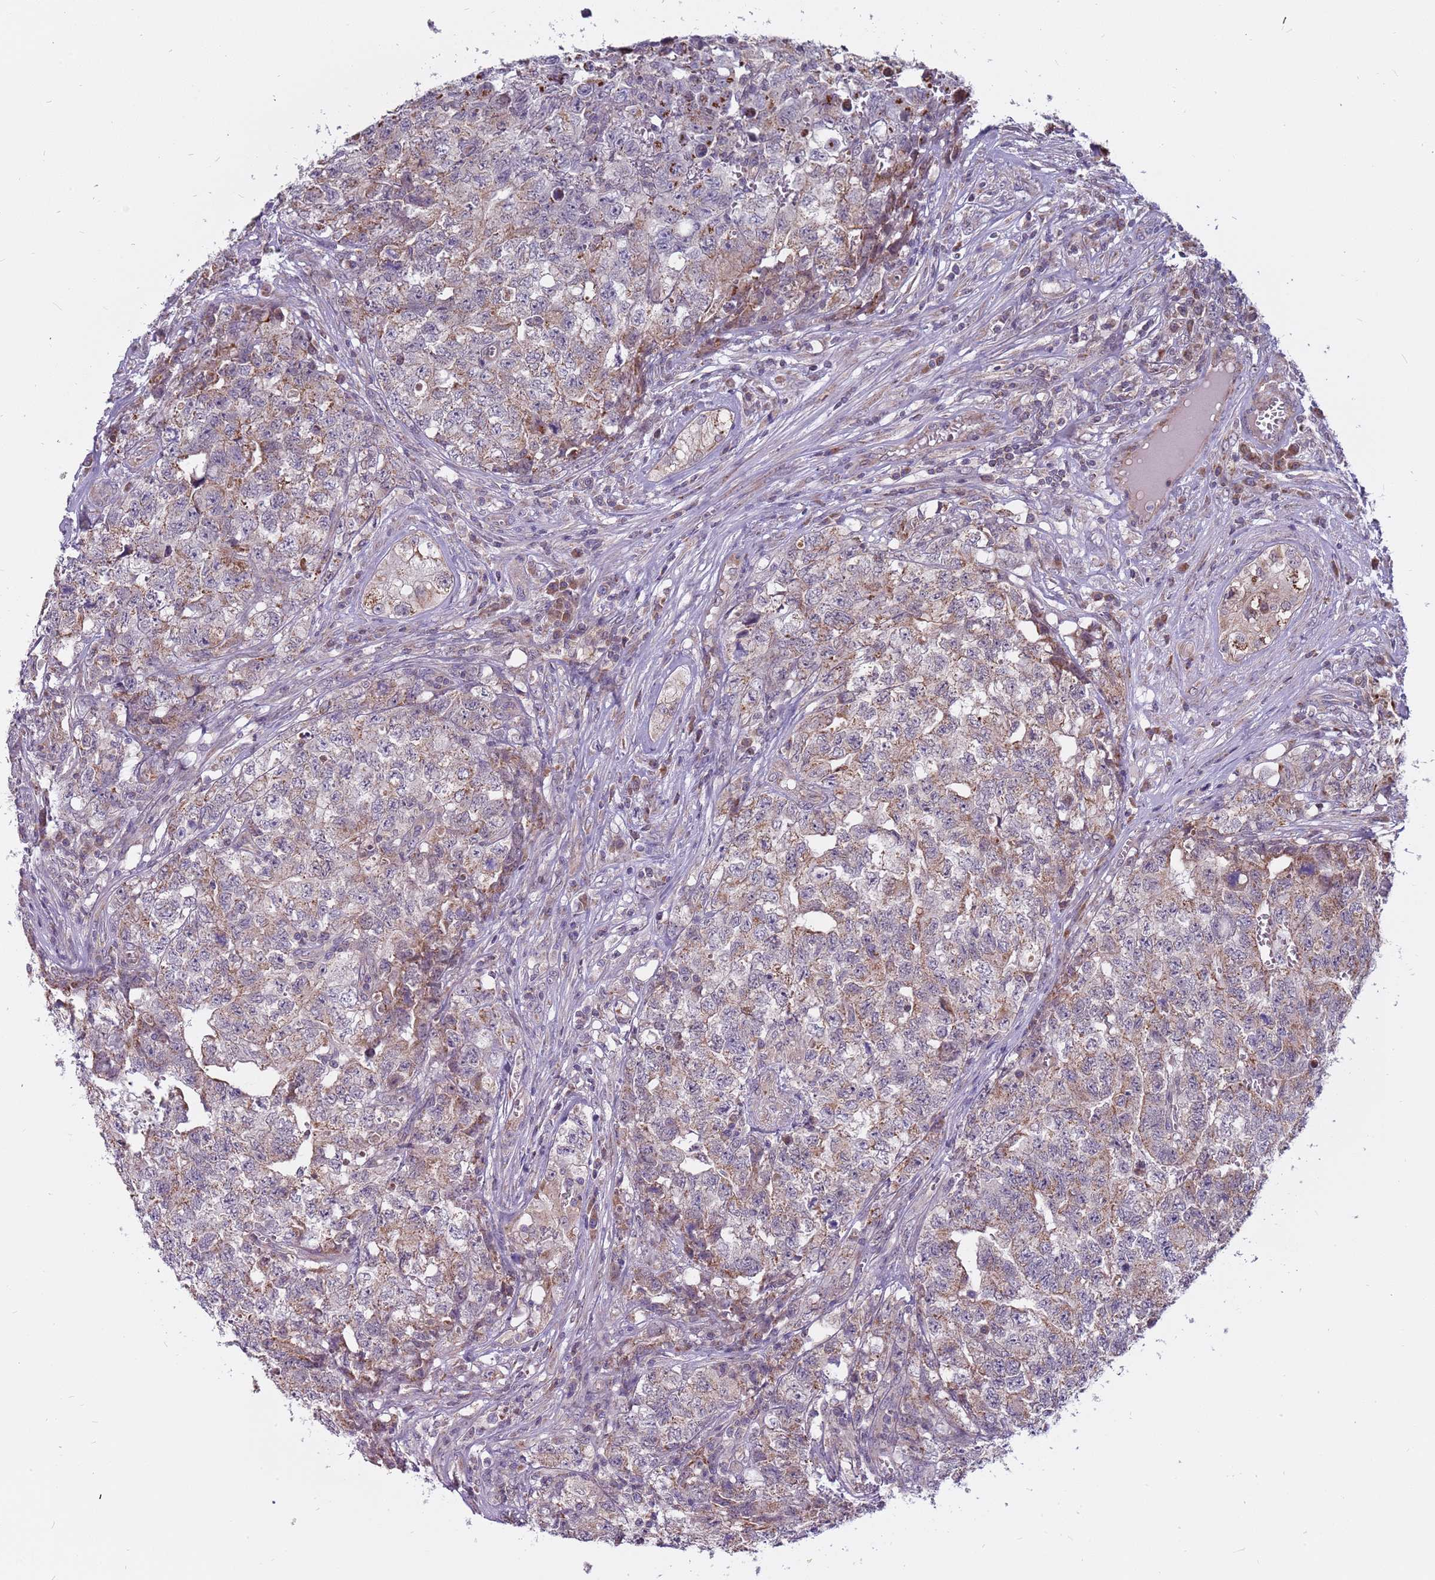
{"staining": {"intensity": "weak", "quantity": "25%-75%", "location": "cytoplasmic/membranous"}, "tissue": "testis cancer", "cell_type": "Tumor cells", "image_type": "cancer", "snomed": [{"axis": "morphology", "description": "Carcinoma, Embryonal, NOS"}, {"axis": "topography", "description": "Testis"}], "caption": "Immunohistochemical staining of testis cancer demonstrates weak cytoplasmic/membranous protein positivity in about 25%-75% of tumor cells.", "gene": "RNF181", "patient": {"sex": "male", "age": 31}}